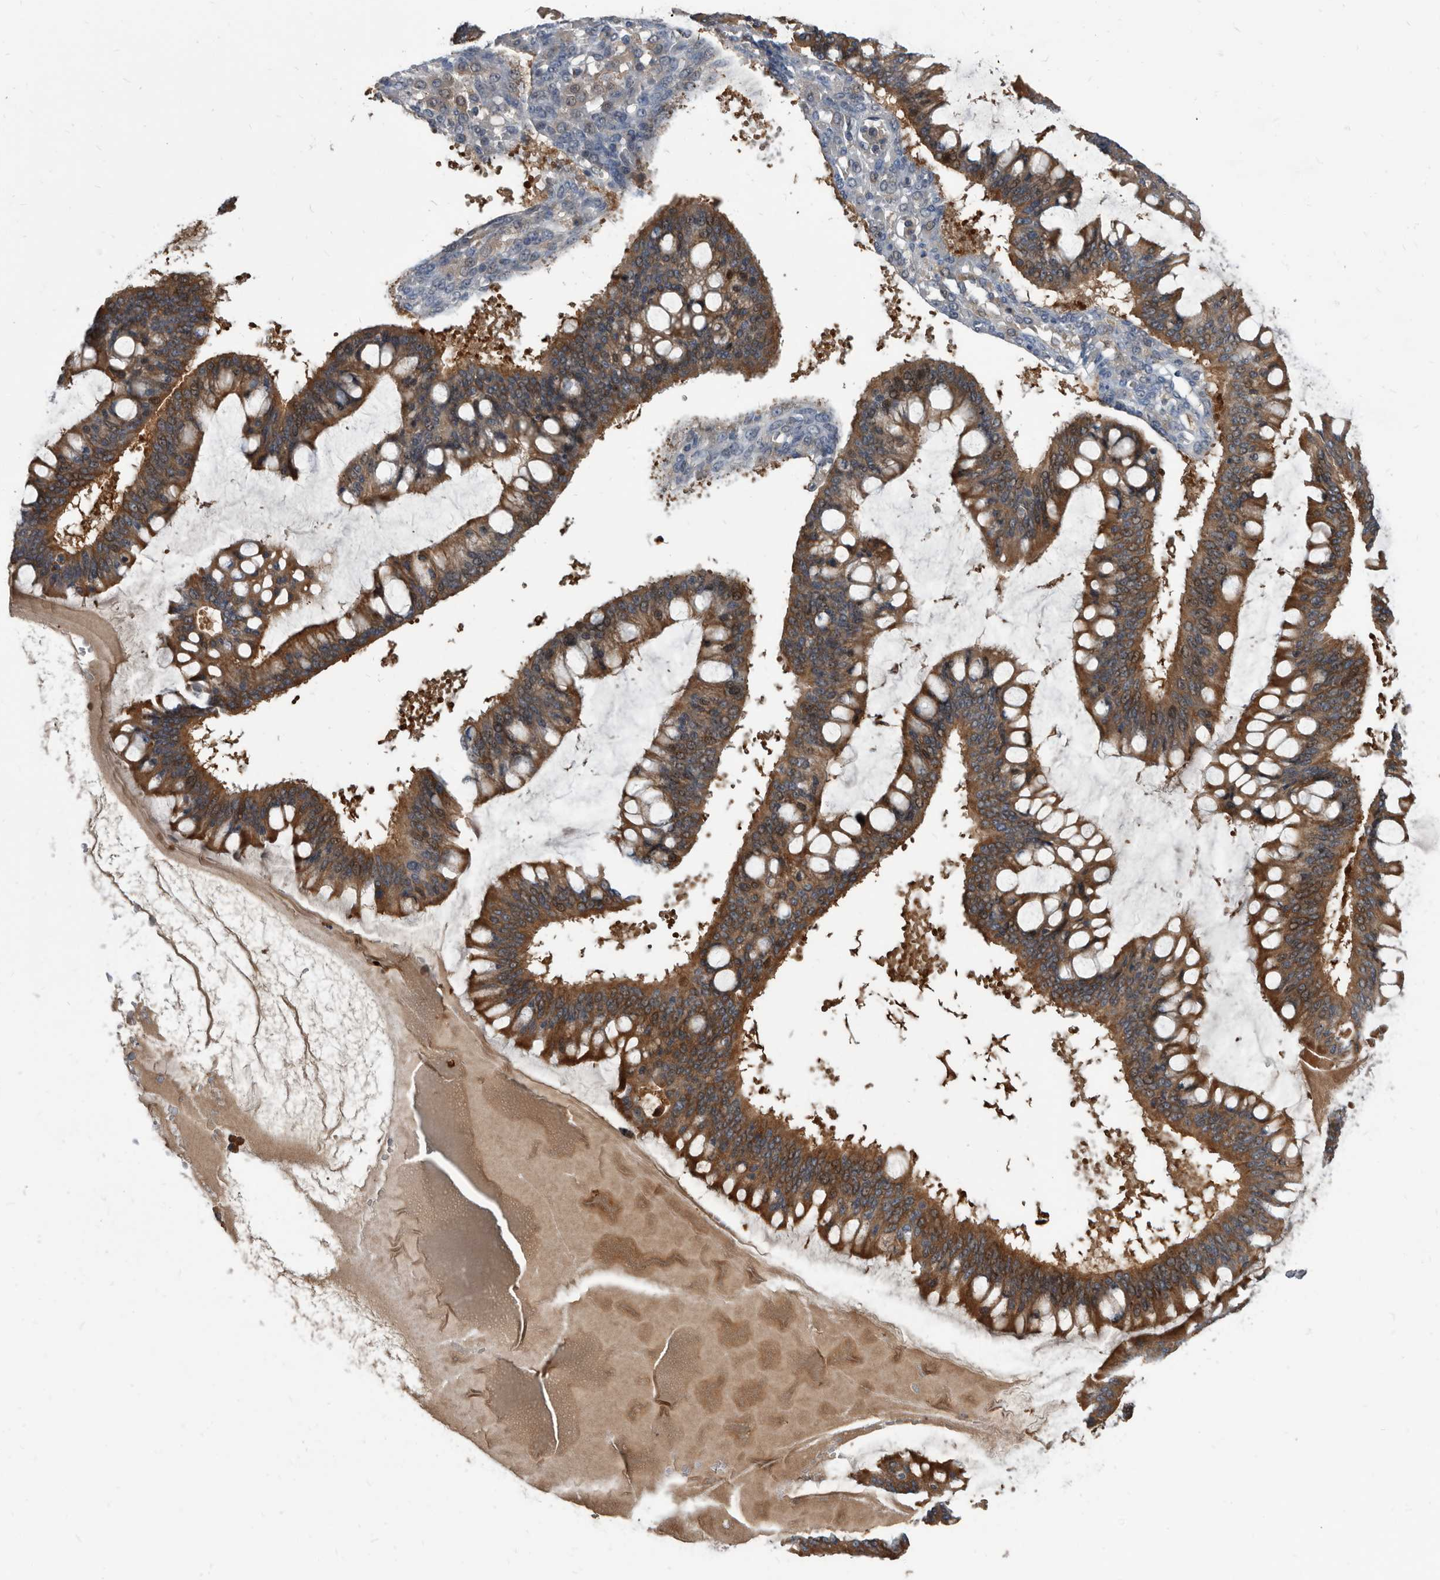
{"staining": {"intensity": "moderate", "quantity": ">75%", "location": "cytoplasmic/membranous"}, "tissue": "ovarian cancer", "cell_type": "Tumor cells", "image_type": "cancer", "snomed": [{"axis": "morphology", "description": "Cystadenocarcinoma, mucinous, NOS"}, {"axis": "topography", "description": "Ovary"}], "caption": "Moderate cytoplasmic/membranous protein positivity is present in about >75% of tumor cells in ovarian mucinous cystadenocarcinoma.", "gene": "APEH", "patient": {"sex": "female", "age": 73}}